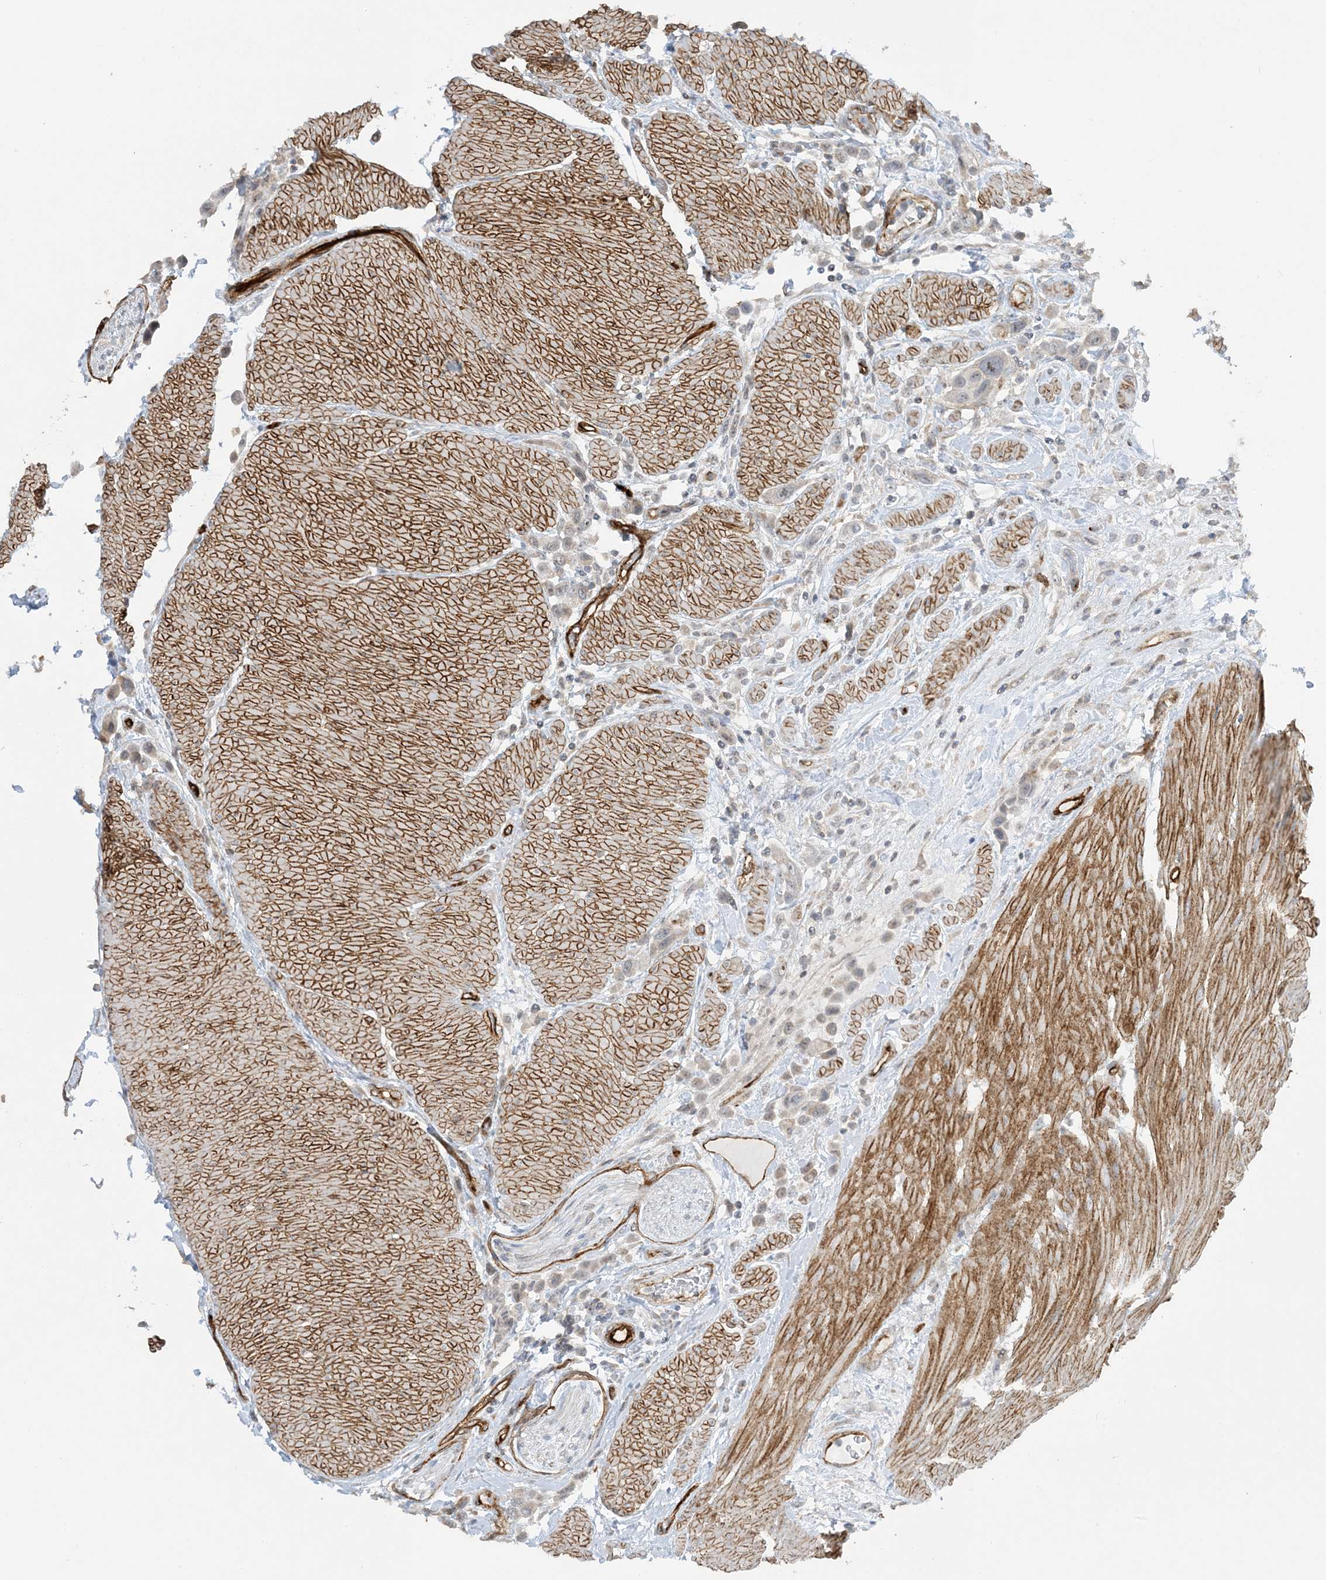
{"staining": {"intensity": "negative", "quantity": "none", "location": "none"}, "tissue": "urothelial cancer", "cell_type": "Tumor cells", "image_type": "cancer", "snomed": [{"axis": "morphology", "description": "Urothelial carcinoma, High grade"}, {"axis": "topography", "description": "Urinary bladder"}], "caption": "Immunohistochemistry (IHC) image of neoplastic tissue: human urothelial cancer stained with DAB displays no significant protein positivity in tumor cells.", "gene": "AGA", "patient": {"sex": "male", "age": 50}}